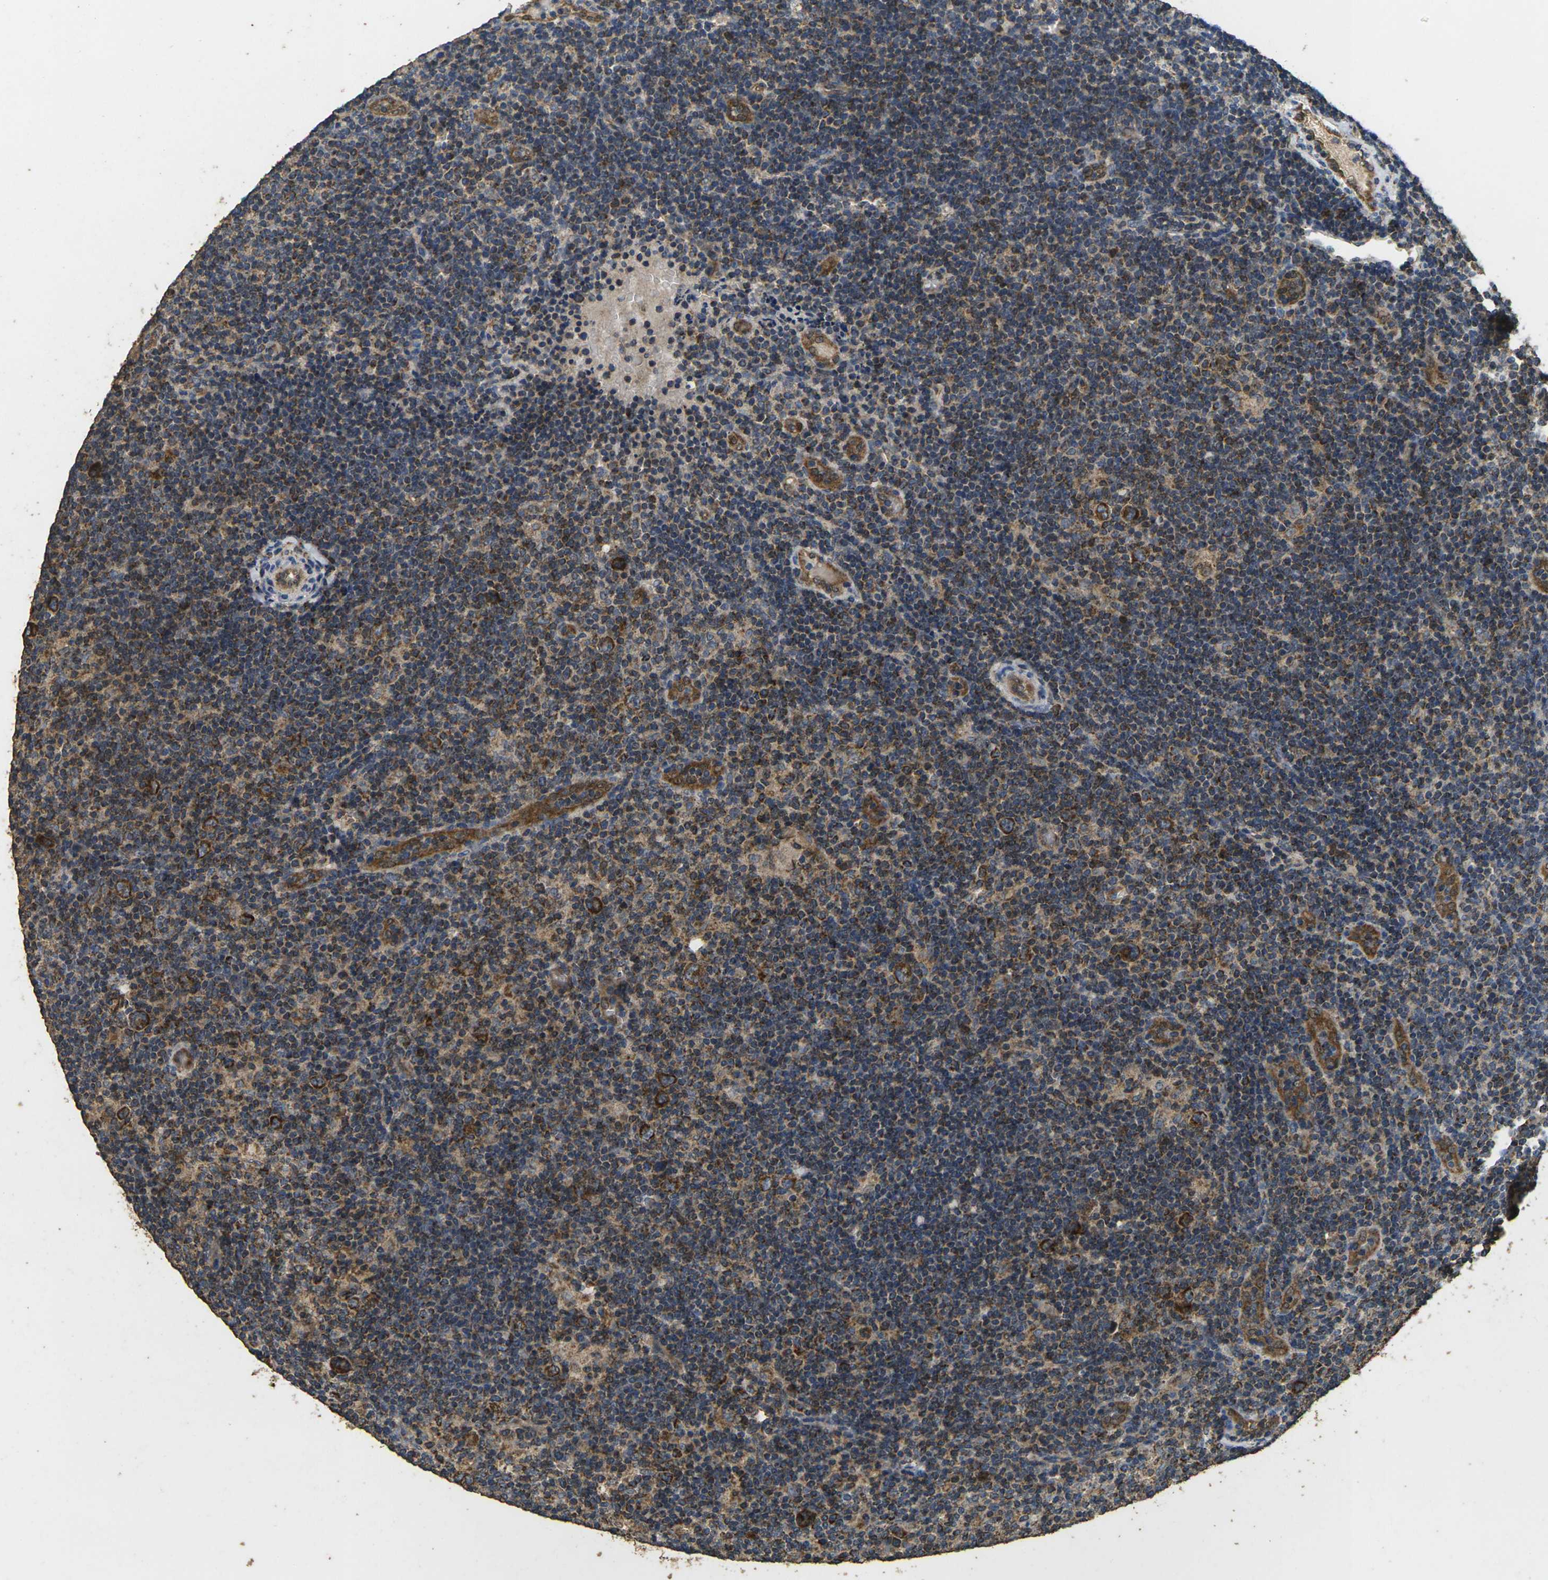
{"staining": {"intensity": "moderate", "quantity": ">75%", "location": "cytoplasmic/membranous"}, "tissue": "lymphoma", "cell_type": "Tumor cells", "image_type": "cancer", "snomed": [{"axis": "morphology", "description": "Hodgkin's disease, NOS"}, {"axis": "topography", "description": "Lymph node"}], "caption": "IHC histopathology image of neoplastic tissue: Hodgkin's disease stained using immunohistochemistry (IHC) displays medium levels of moderate protein expression localized specifically in the cytoplasmic/membranous of tumor cells, appearing as a cytoplasmic/membranous brown color.", "gene": "MAPK11", "patient": {"sex": "female", "age": 57}}